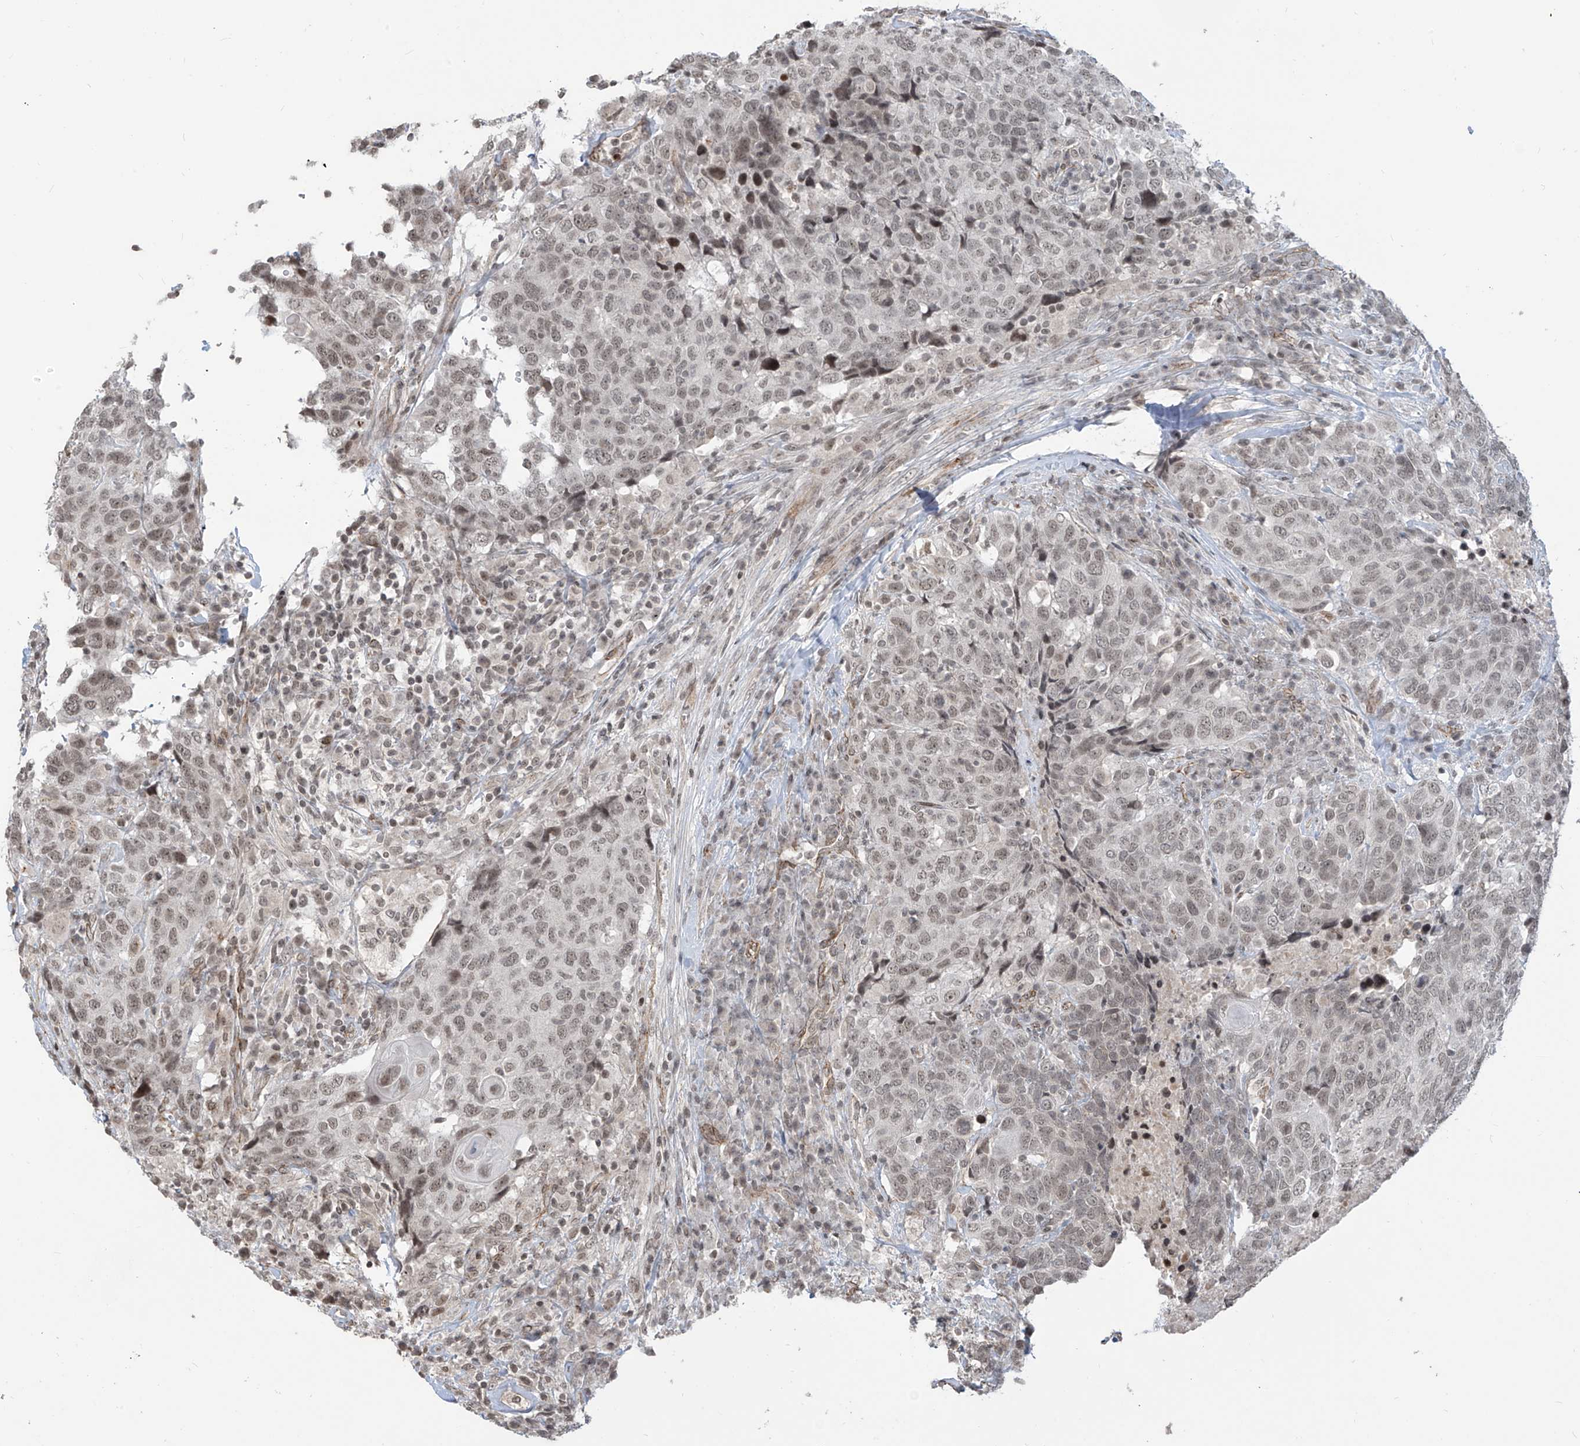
{"staining": {"intensity": "weak", "quantity": ">75%", "location": "nuclear"}, "tissue": "head and neck cancer", "cell_type": "Tumor cells", "image_type": "cancer", "snomed": [{"axis": "morphology", "description": "Squamous cell carcinoma, NOS"}, {"axis": "topography", "description": "Head-Neck"}], "caption": "Immunohistochemistry (IHC) histopathology image of neoplastic tissue: human head and neck cancer (squamous cell carcinoma) stained using immunohistochemistry exhibits low levels of weak protein expression localized specifically in the nuclear of tumor cells, appearing as a nuclear brown color.", "gene": "METAP1D", "patient": {"sex": "male", "age": 66}}